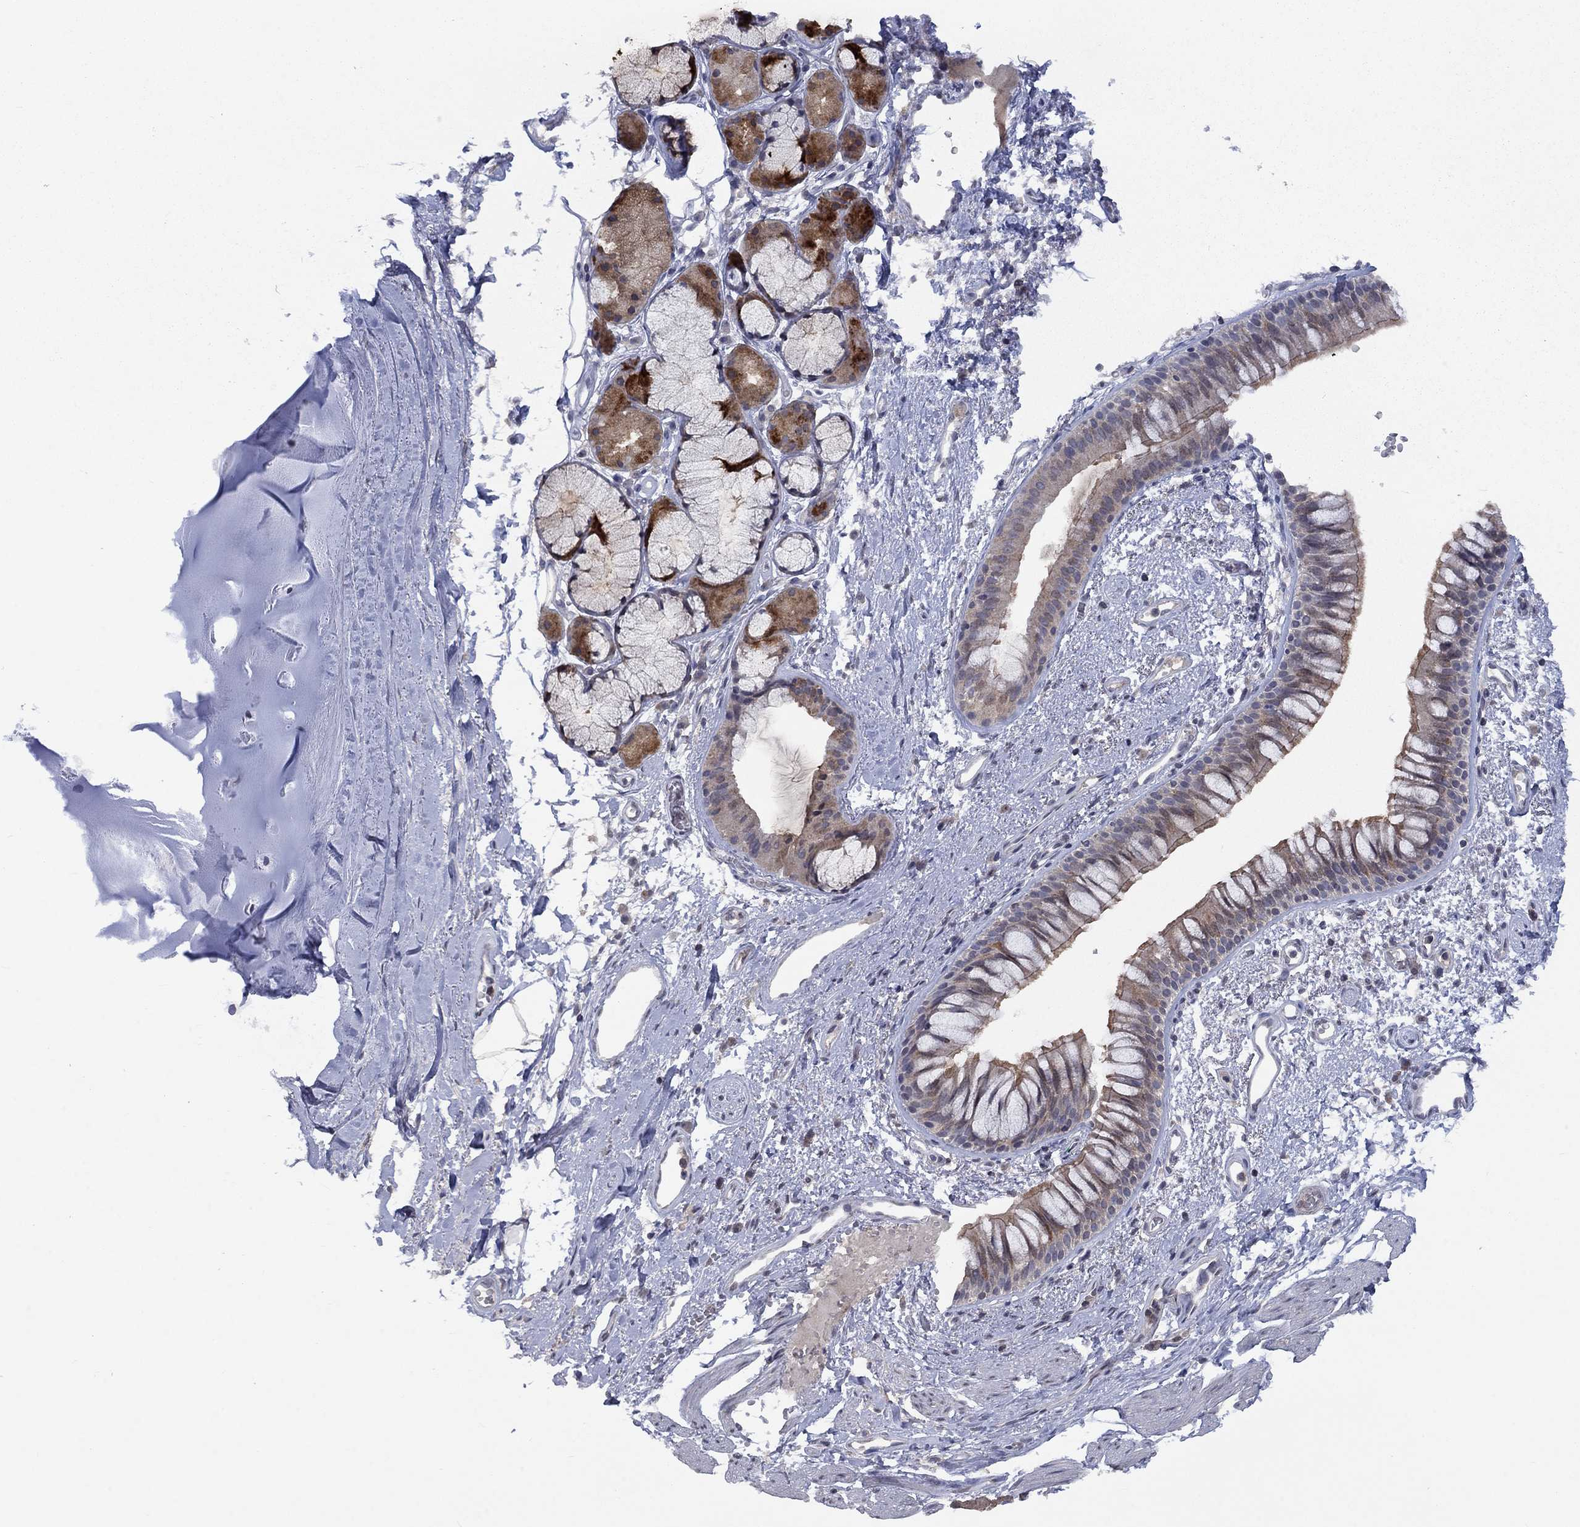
{"staining": {"intensity": "moderate", "quantity": "<25%", "location": "cytoplasmic/membranous"}, "tissue": "bronchus", "cell_type": "Respiratory epithelial cells", "image_type": "normal", "snomed": [{"axis": "morphology", "description": "Normal tissue, NOS"}, {"axis": "topography", "description": "Cartilage tissue"}, {"axis": "topography", "description": "Bronchus"}], "caption": "A low amount of moderate cytoplasmic/membranous expression is present in about <25% of respiratory epithelial cells in benign bronchus.", "gene": "SPATA33", "patient": {"sex": "male", "age": 66}}